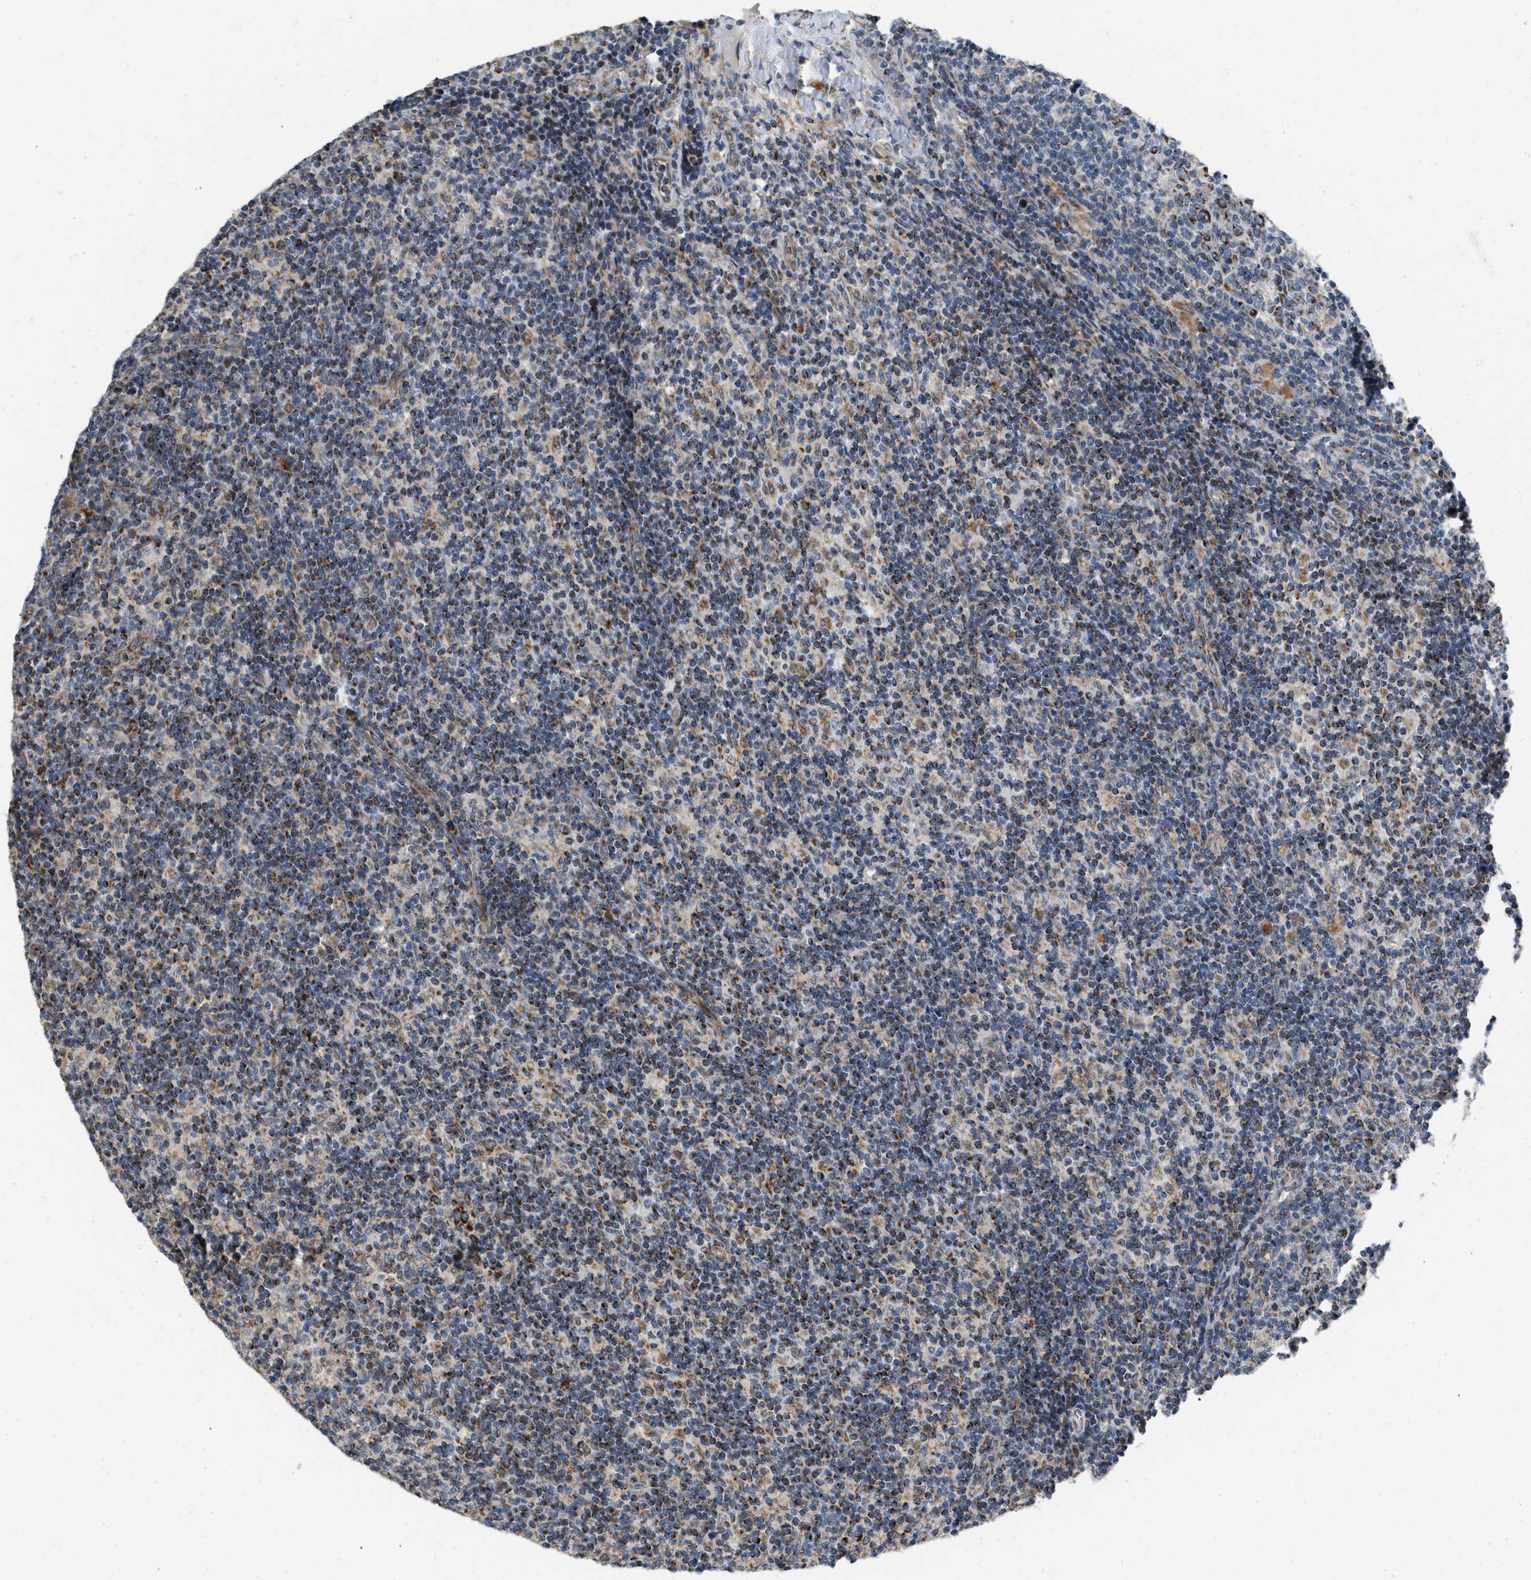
{"staining": {"intensity": "strong", "quantity": "25%-75%", "location": "cytoplasmic/membranous"}, "tissue": "lymph node", "cell_type": "Germinal center cells", "image_type": "normal", "snomed": [{"axis": "morphology", "description": "Normal tissue, NOS"}, {"axis": "morphology", "description": "Inflammation, NOS"}, {"axis": "topography", "description": "Lymph node"}], "caption": "A histopathology image of human lymph node stained for a protein shows strong cytoplasmic/membranous brown staining in germinal center cells. The protein is stained brown, and the nuclei are stained in blue (DAB (3,3'-diaminobenzidine) IHC with brightfield microscopy, high magnification).", "gene": "AKAP1", "patient": {"sex": "male", "age": 55}}